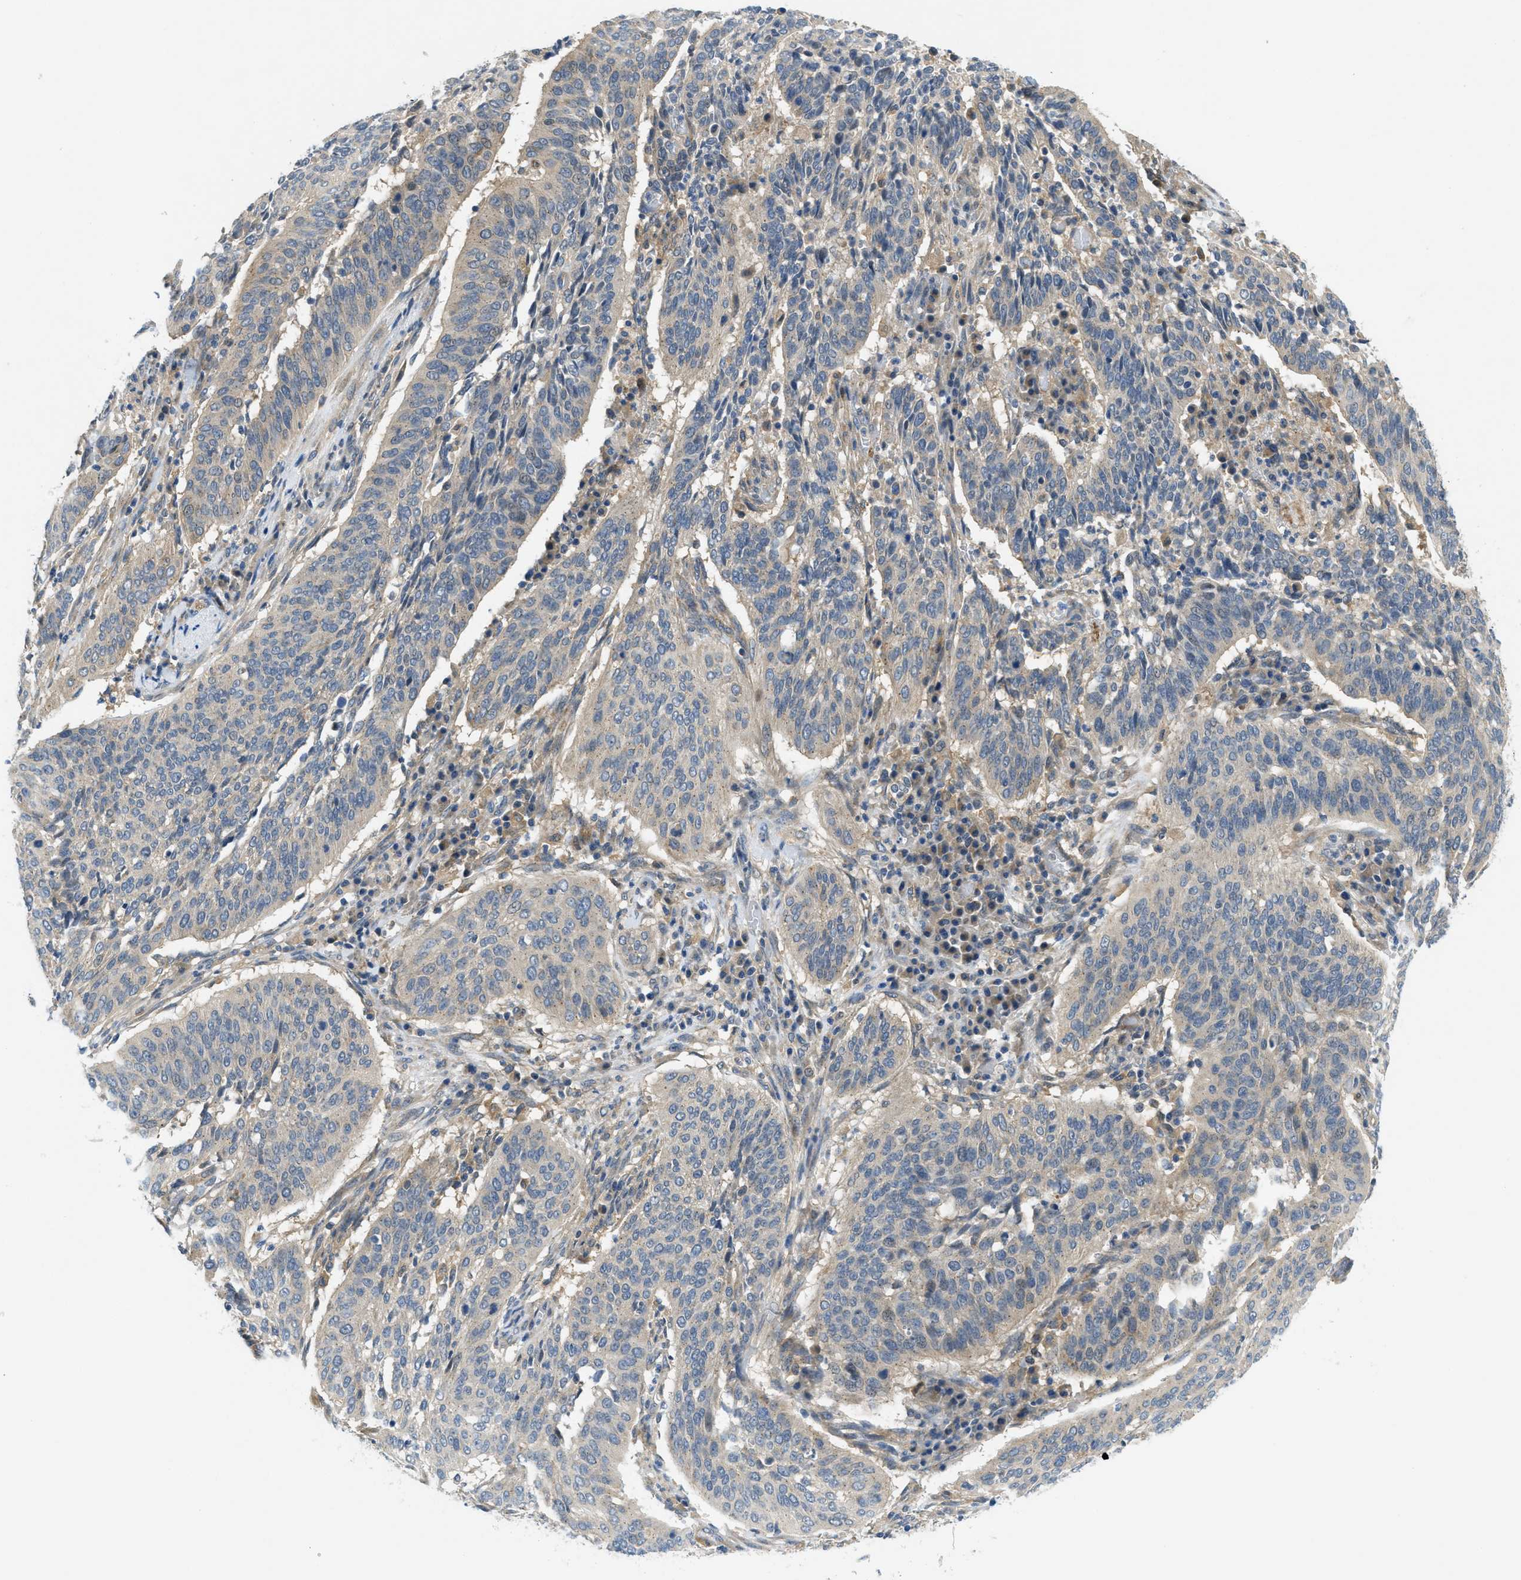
{"staining": {"intensity": "negative", "quantity": "none", "location": "none"}, "tissue": "cervical cancer", "cell_type": "Tumor cells", "image_type": "cancer", "snomed": [{"axis": "morphology", "description": "Normal tissue, NOS"}, {"axis": "morphology", "description": "Squamous cell carcinoma, NOS"}, {"axis": "topography", "description": "Cervix"}], "caption": "Protein analysis of cervical cancer (squamous cell carcinoma) displays no significant positivity in tumor cells.", "gene": "RIPK2", "patient": {"sex": "female", "age": 39}}